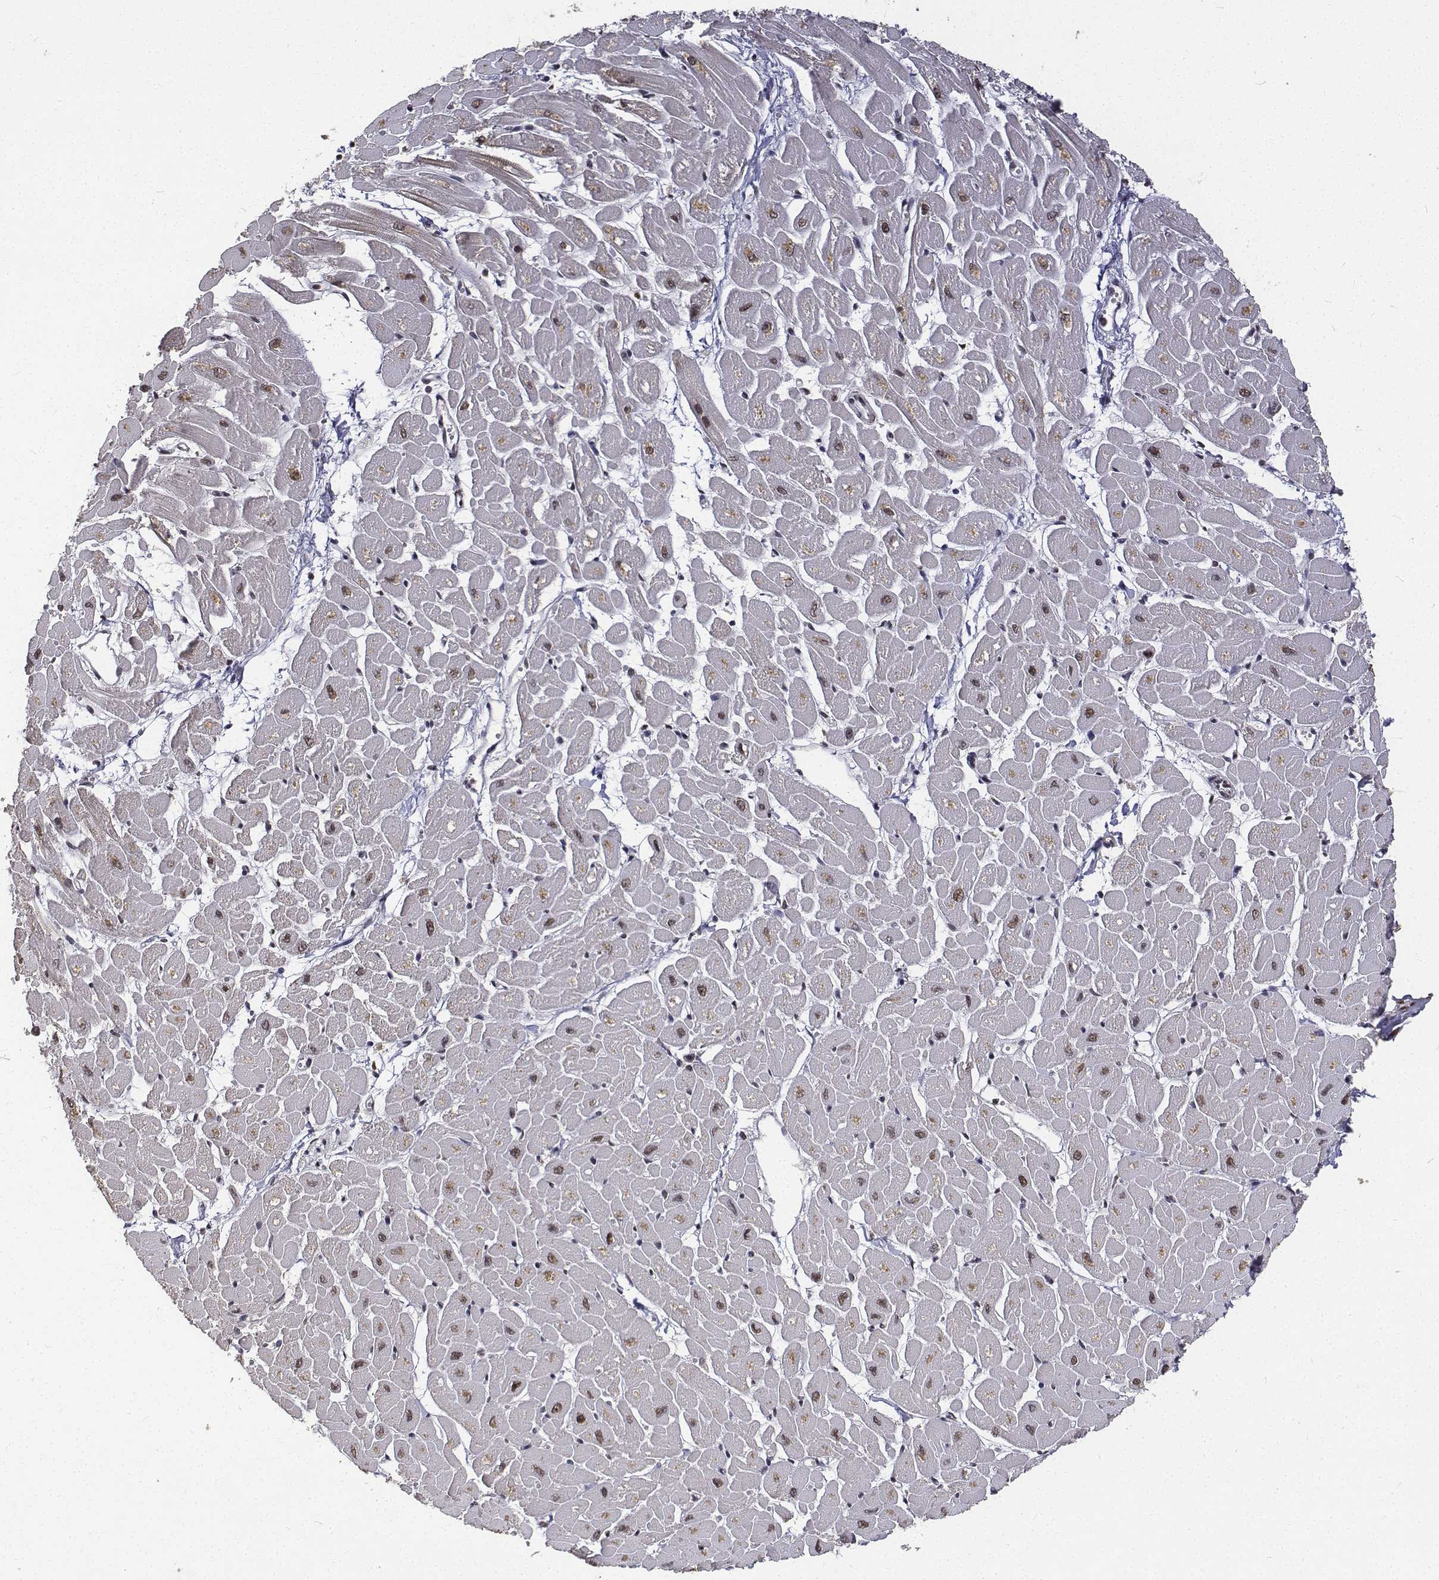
{"staining": {"intensity": "strong", "quantity": "25%-75%", "location": "nuclear"}, "tissue": "heart muscle", "cell_type": "Cardiomyocytes", "image_type": "normal", "snomed": [{"axis": "morphology", "description": "Normal tissue, NOS"}, {"axis": "topography", "description": "Heart"}], "caption": "Strong nuclear staining for a protein is present in about 25%-75% of cardiomyocytes of unremarkable heart muscle using immunohistochemistry.", "gene": "ATRX", "patient": {"sex": "male", "age": 57}}